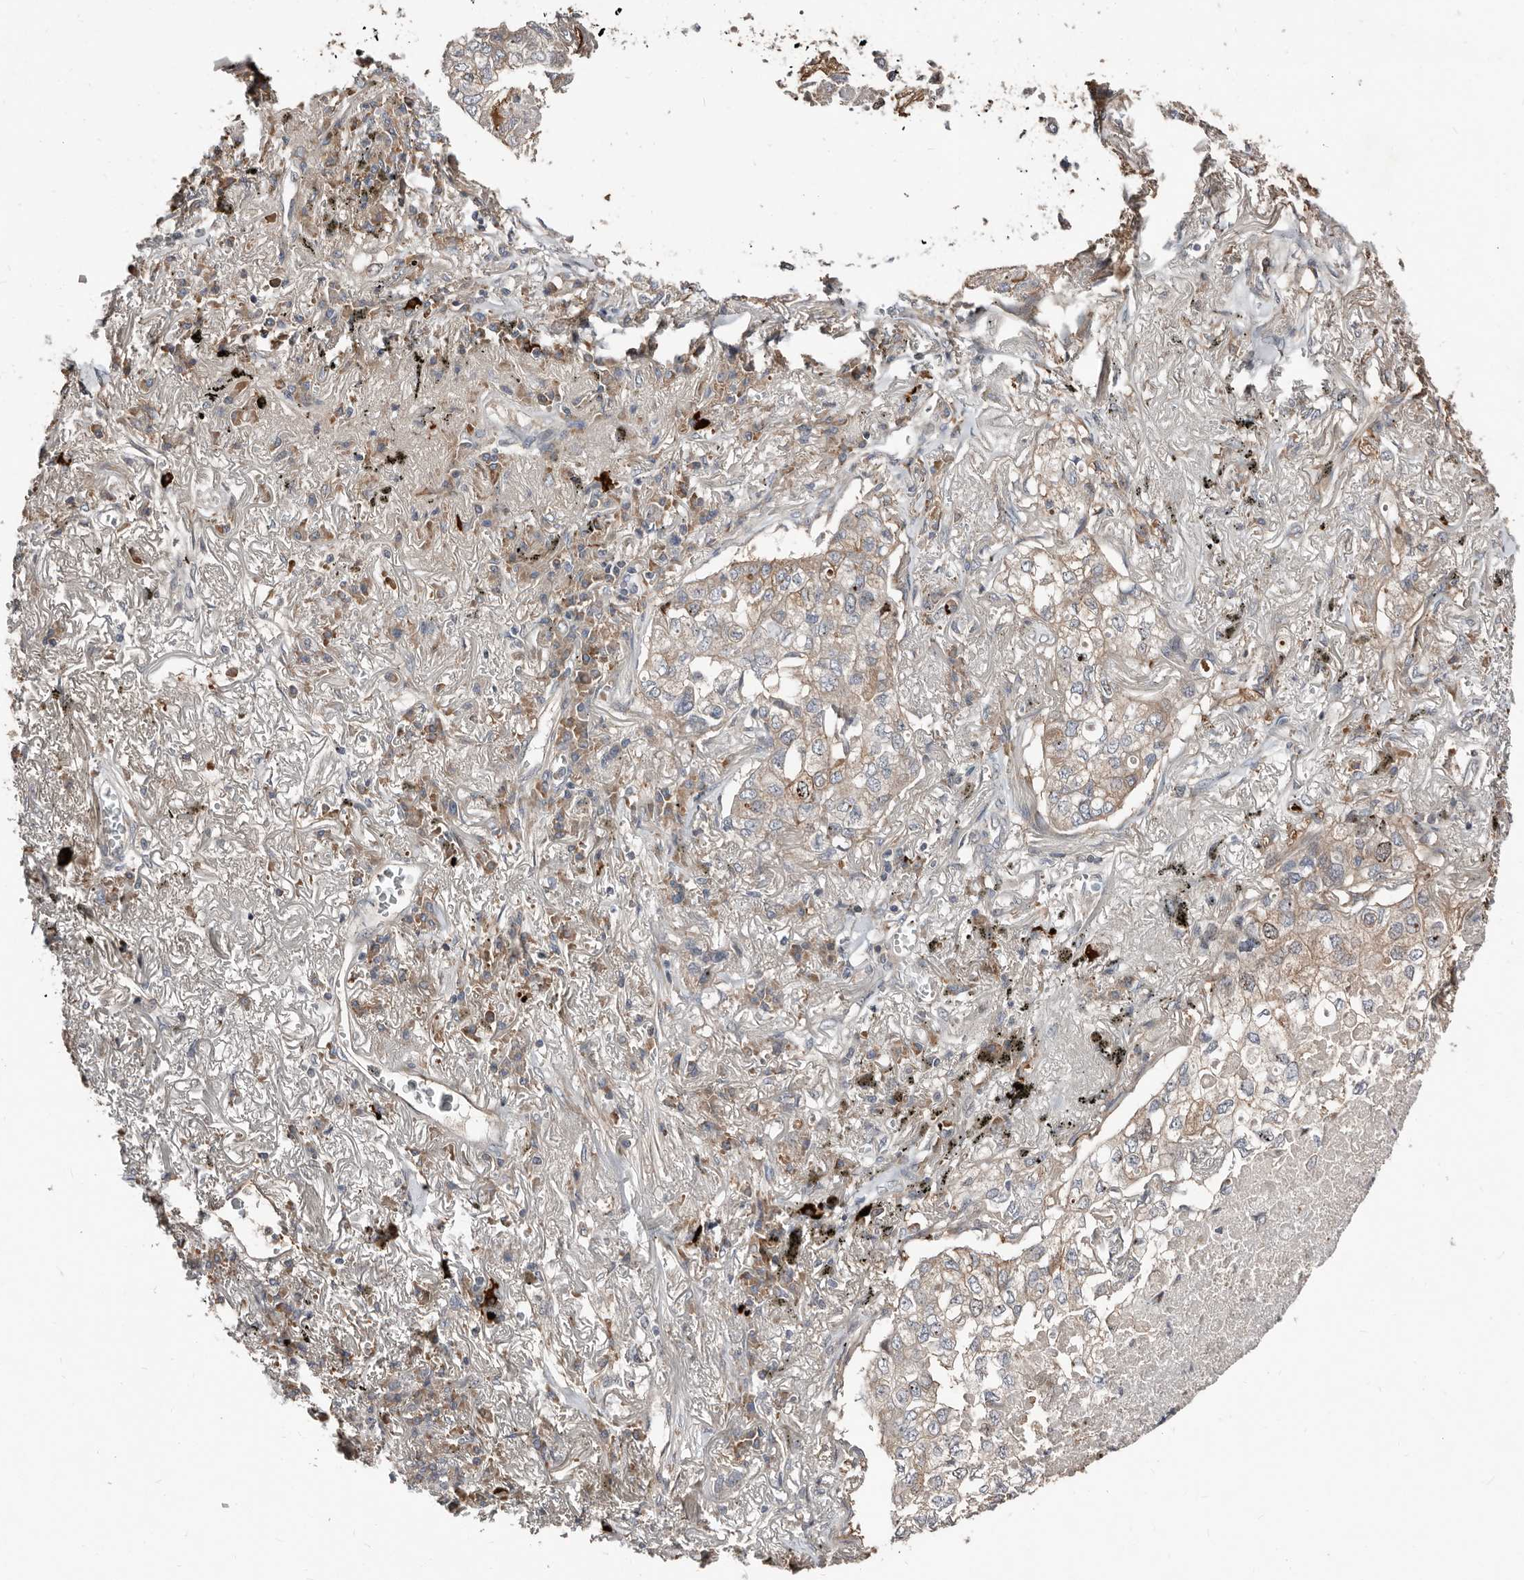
{"staining": {"intensity": "weak", "quantity": "25%-75%", "location": "cytoplasmic/membranous"}, "tissue": "lung cancer", "cell_type": "Tumor cells", "image_type": "cancer", "snomed": [{"axis": "morphology", "description": "Adenocarcinoma, NOS"}, {"axis": "topography", "description": "Lung"}], "caption": "A brown stain labels weak cytoplasmic/membranous positivity of a protein in human lung cancer (adenocarcinoma) tumor cells.", "gene": "SMYD4", "patient": {"sex": "male", "age": 65}}